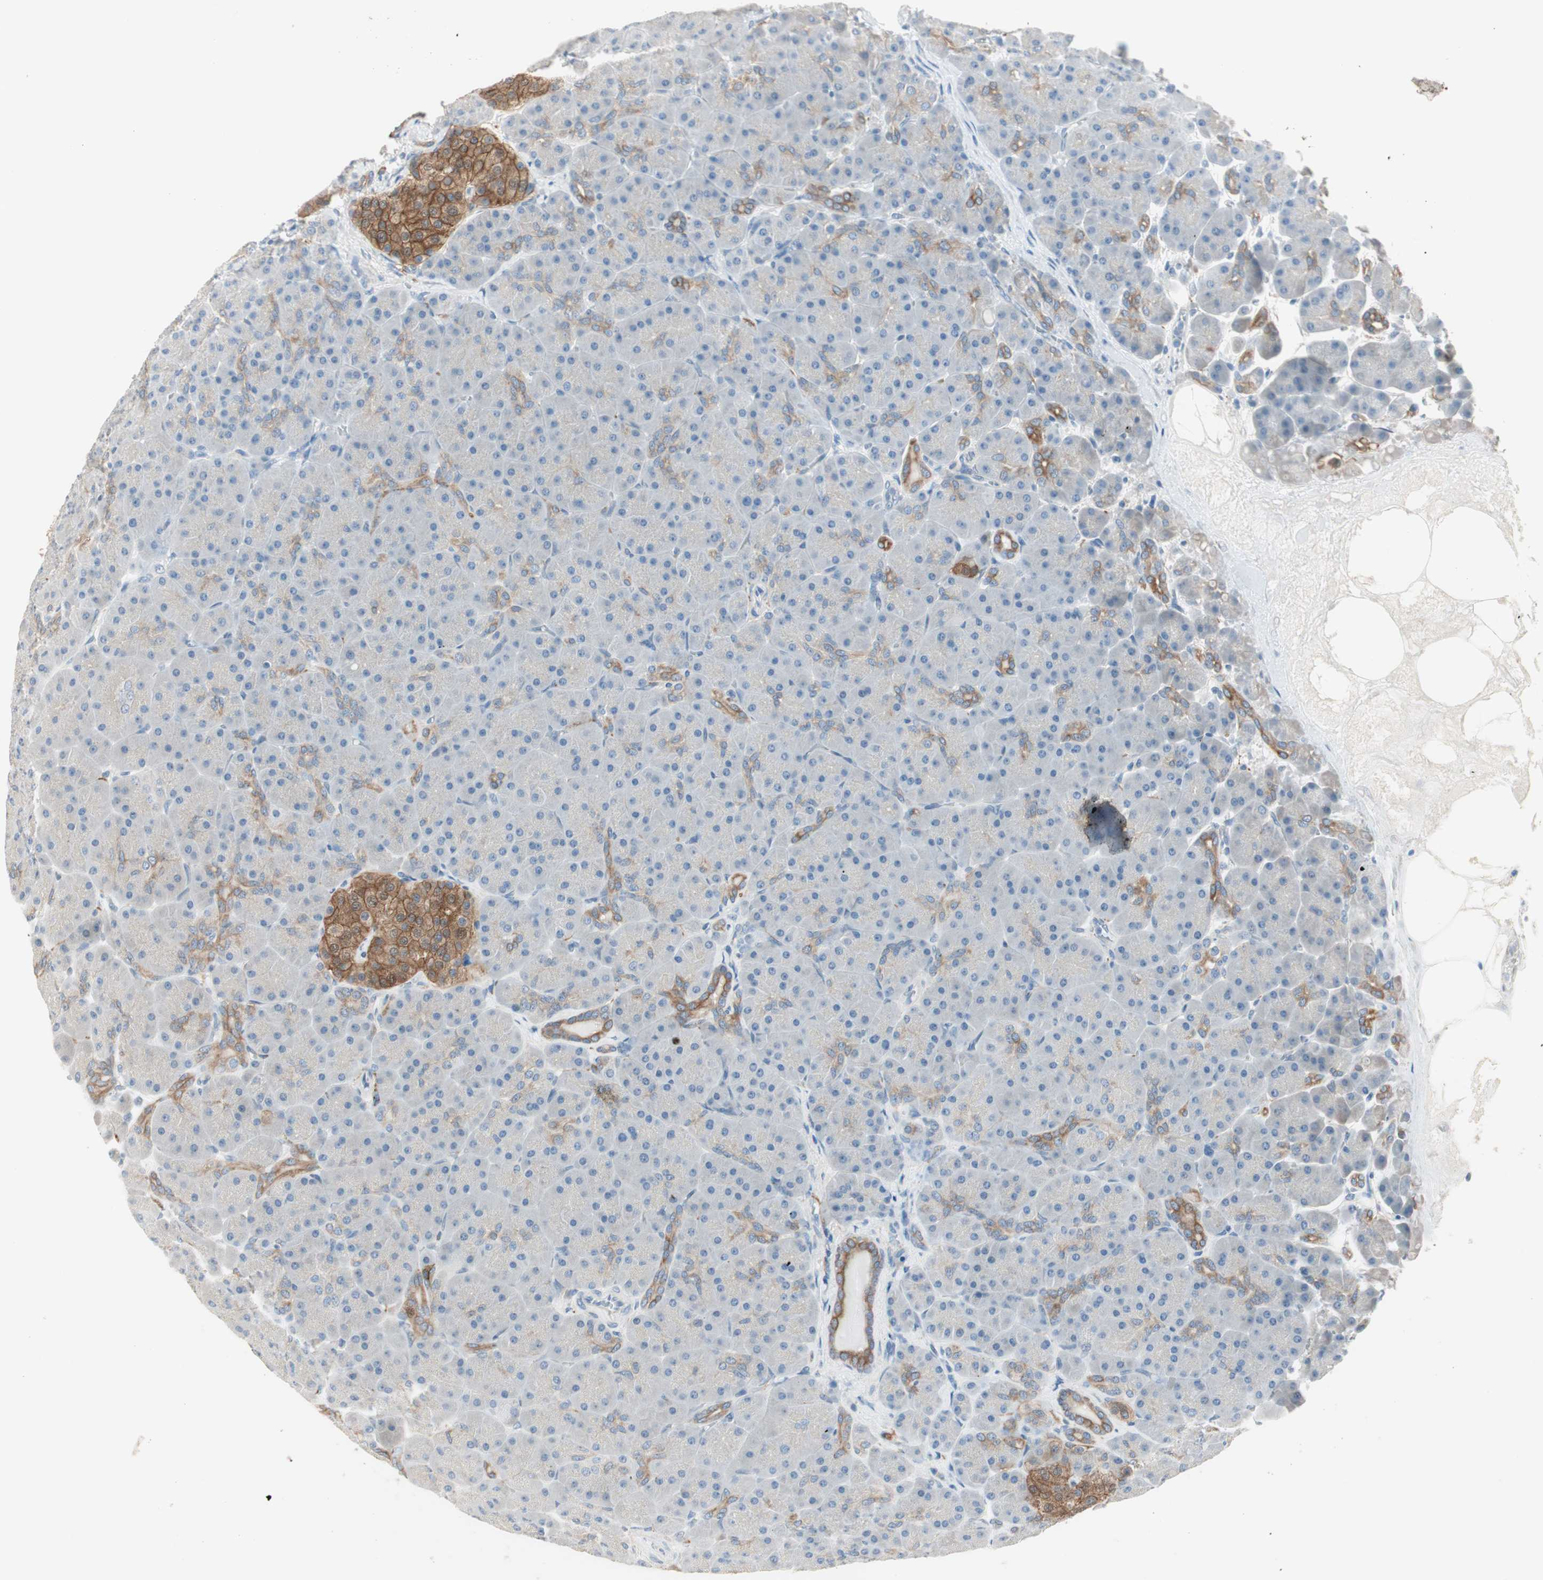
{"staining": {"intensity": "negative", "quantity": "none", "location": "none"}, "tissue": "pancreas", "cell_type": "Exocrine glandular cells", "image_type": "normal", "snomed": [{"axis": "morphology", "description": "Normal tissue, NOS"}, {"axis": "topography", "description": "Pancreas"}], "caption": "Unremarkable pancreas was stained to show a protein in brown. There is no significant expression in exocrine glandular cells.", "gene": "GNAO1", "patient": {"sex": "male", "age": 66}}